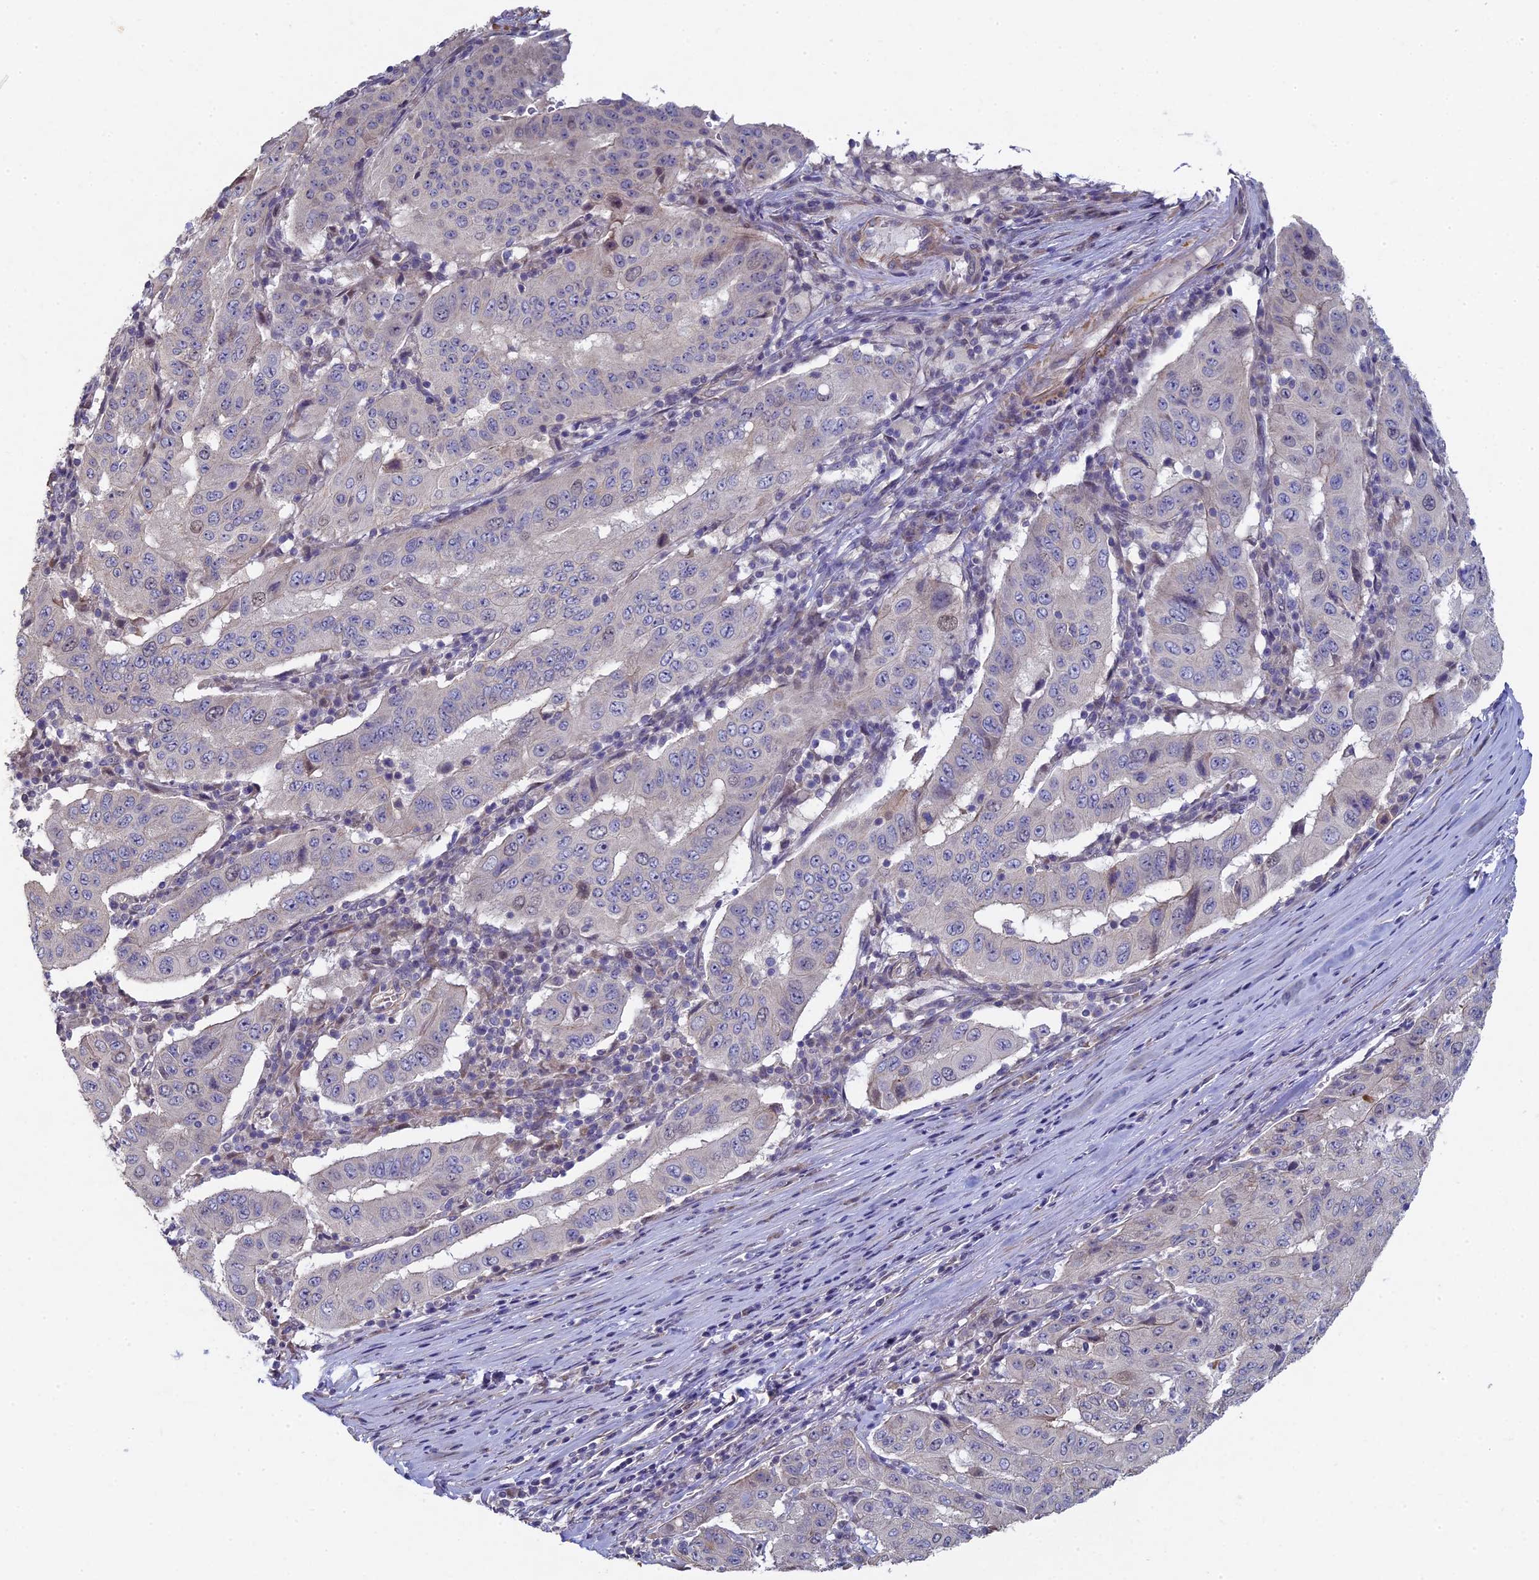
{"staining": {"intensity": "negative", "quantity": "none", "location": "none"}, "tissue": "pancreatic cancer", "cell_type": "Tumor cells", "image_type": "cancer", "snomed": [{"axis": "morphology", "description": "Adenocarcinoma, NOS"}, {"axis": "topography", "description": "Pancreas"}], "caption": "Immunohistochemical staining of human pancreatic cancer reveals no significant positivity in tumor cells.", "gene": "DIXDC1", "patient": {"sex": "male", "age": 63}}